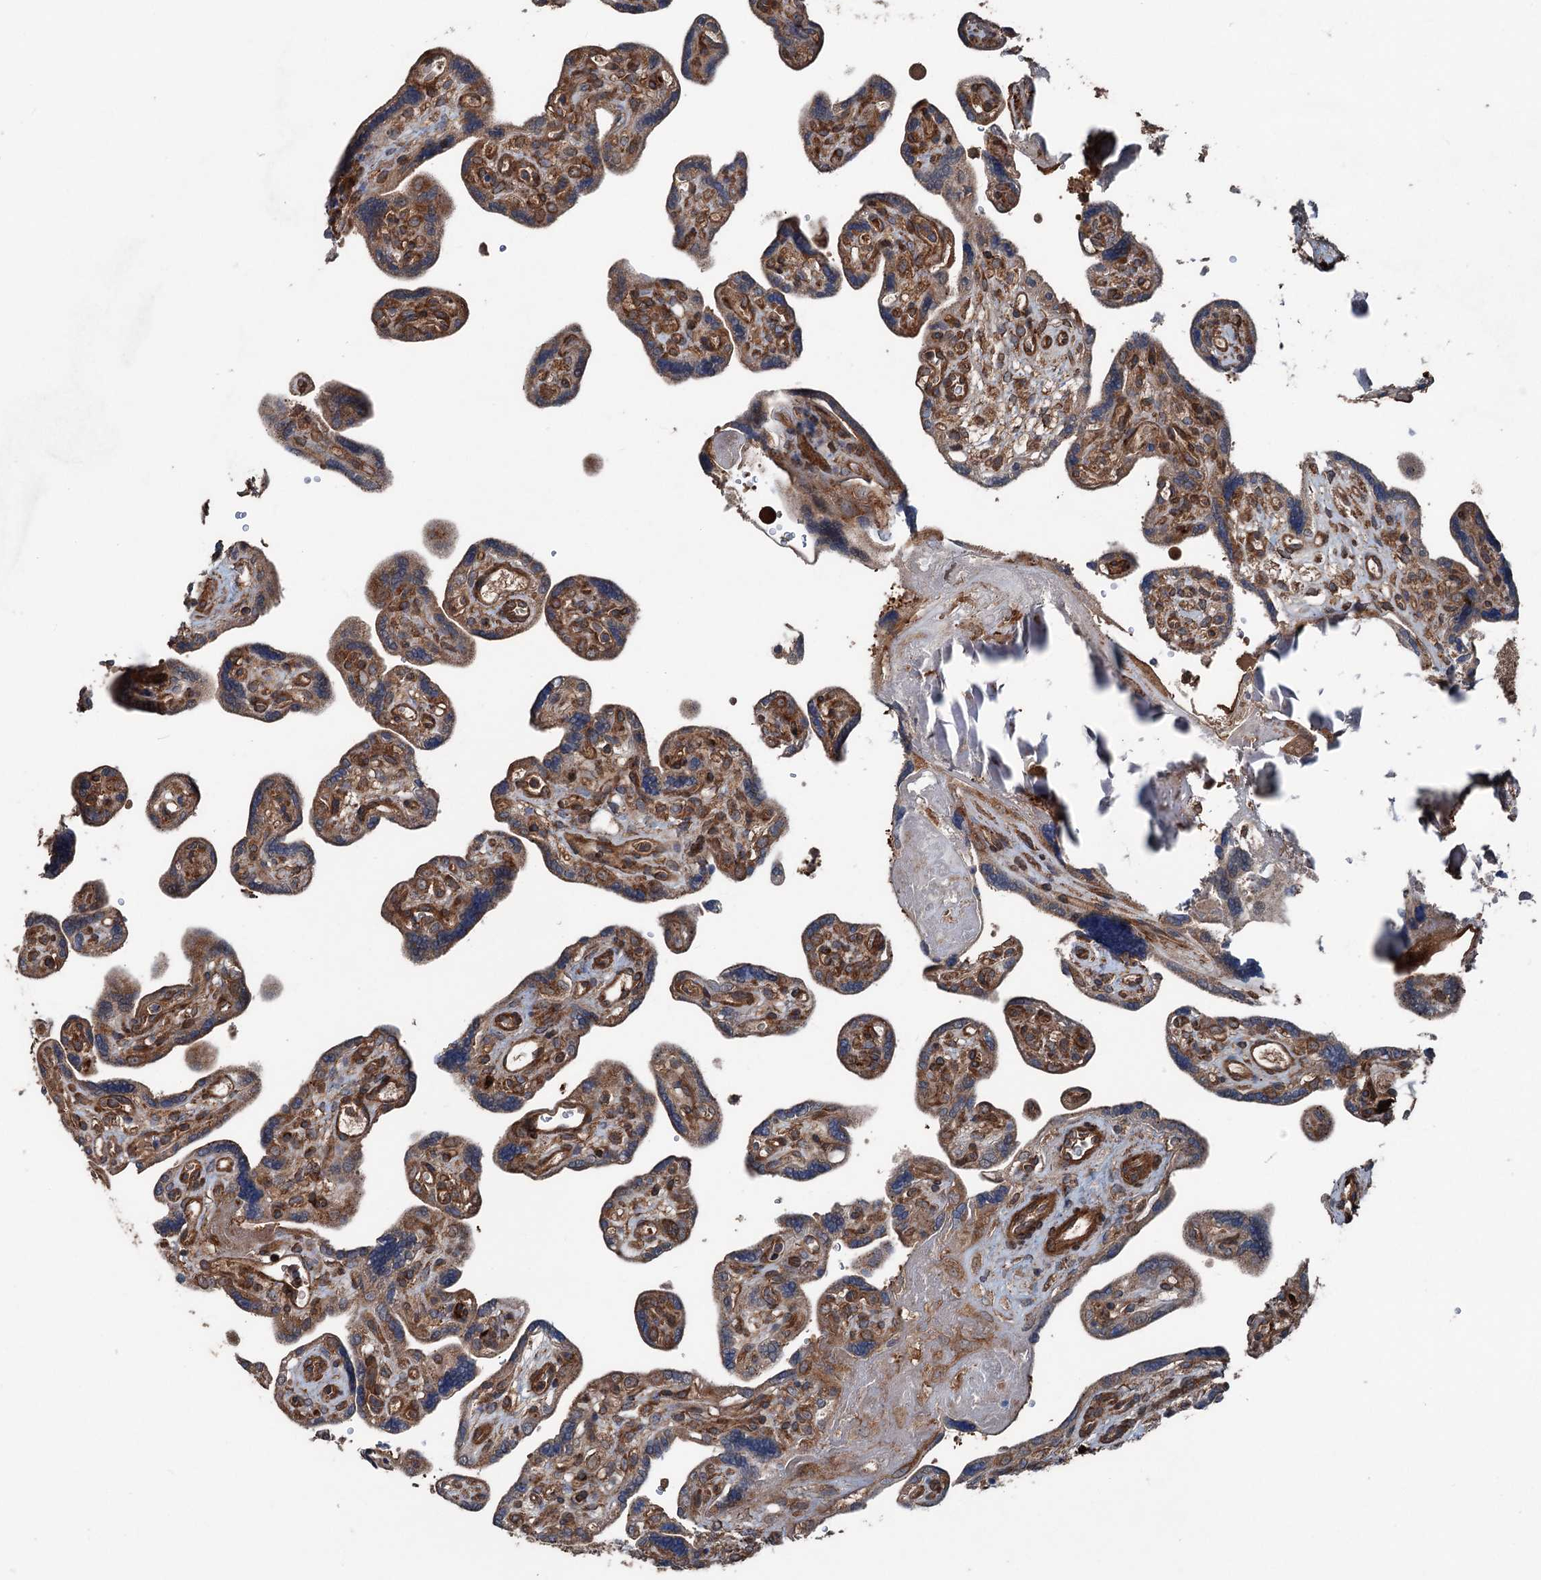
{"staining": {"intensity": "moderate", "quantity": "25%-75%", "location": "cytoplasmic/membranous"}, "tissue": "placenta", "cell_type": "Trophoblastic cells", "image_type": "normal", "snomed": [{"axis": "morphology", "description": "Normal tissue, NOS"}, {"axis": "topography", "description": "Placenta"}], "caption": "Trophoblastic cells display medium levels of moderate cytoplasmic/membranous expression in about 25%-75% of cells in normal human placenta. (DAB (3,3'-diaminobenzidine) IHC, brown staining for protein, blue staining for nuclei).", "gene": "RNF214", "patient": {"sex": "female", "age": 39}}